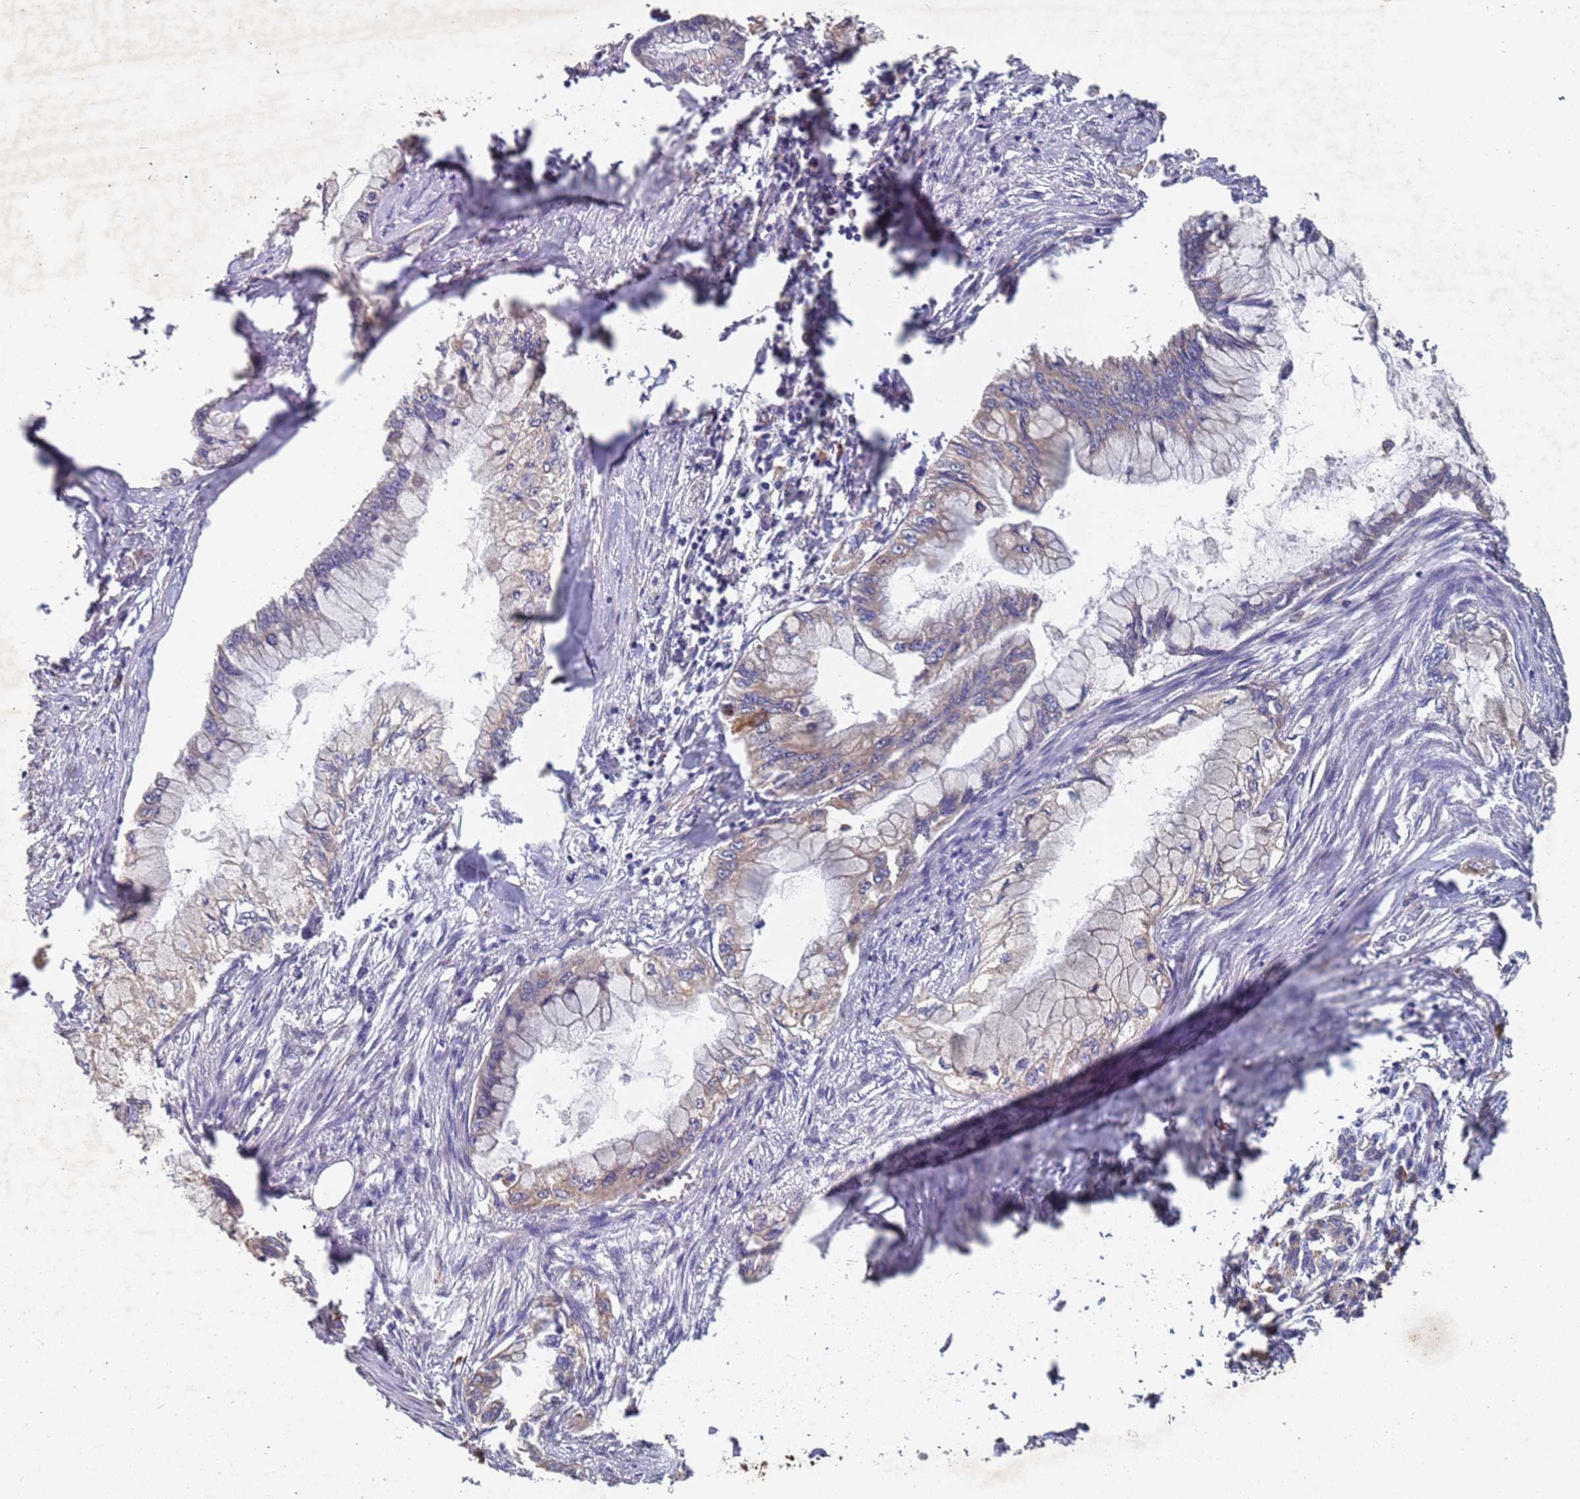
{"staining": {"intensity": "strong", "quantity": "<25%", "location": "cytoplasmic/membranous"}, "tissue": "pancreatic cancer", "cell_type": "Tumor cells", "image_type": "cancer", "snomed": [{"axis": "morphology", "description": "Adenocarcinoma, NOS"}, {"axis": "topography", "description": "Pancreas"}], "caption": "IHC of pancreatic cancer (adenocarcinoma) demonstrates medium levels of strong cytoplasmic/membranous positivity in approximately <25% of tumor cells. (IHC, brightfield microscopy, high magnification).", "gene": "ATG5", "patient": {"sex": "male", "age": 48}}